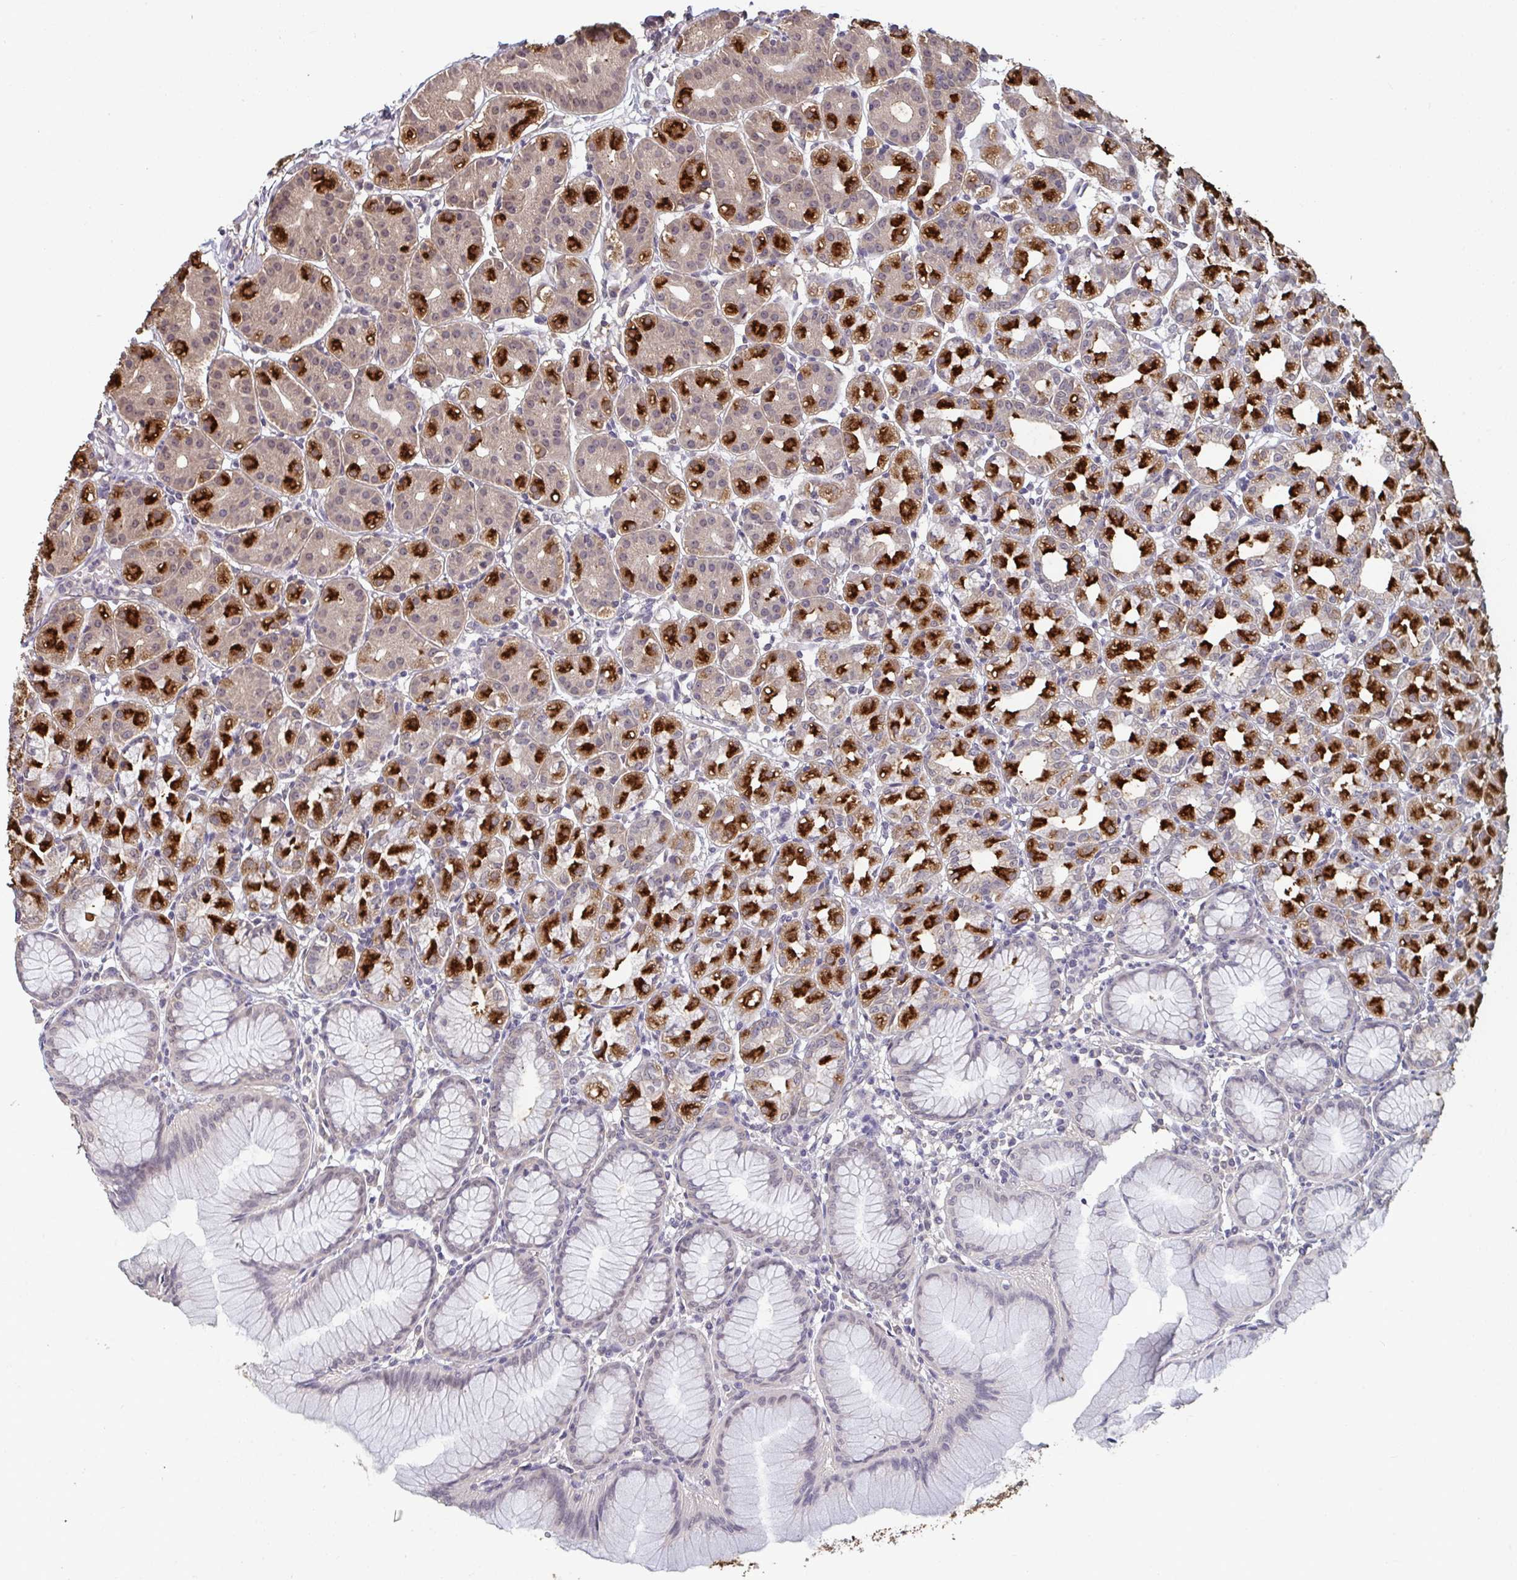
{"staining": {"intensity": "strong", "quantity": "25%-75%", "location": "cytoplasmic/membranous"}, "tissue": "stomach", "cell_type": "Glandular cells", "image_type": "normal", "snomed": [{"axis": "morphology", "description": "Normal tissue, NOS"}, {"axis": "topography", "description": "Stomach"}], "caption": "Strong cytoplasmic/membranous staining is identified in approximately 25%-75% of glandular cells in unremarkable stomach.", "gene": "LIX1", "patient": {"sex": "female", "age": 57}}